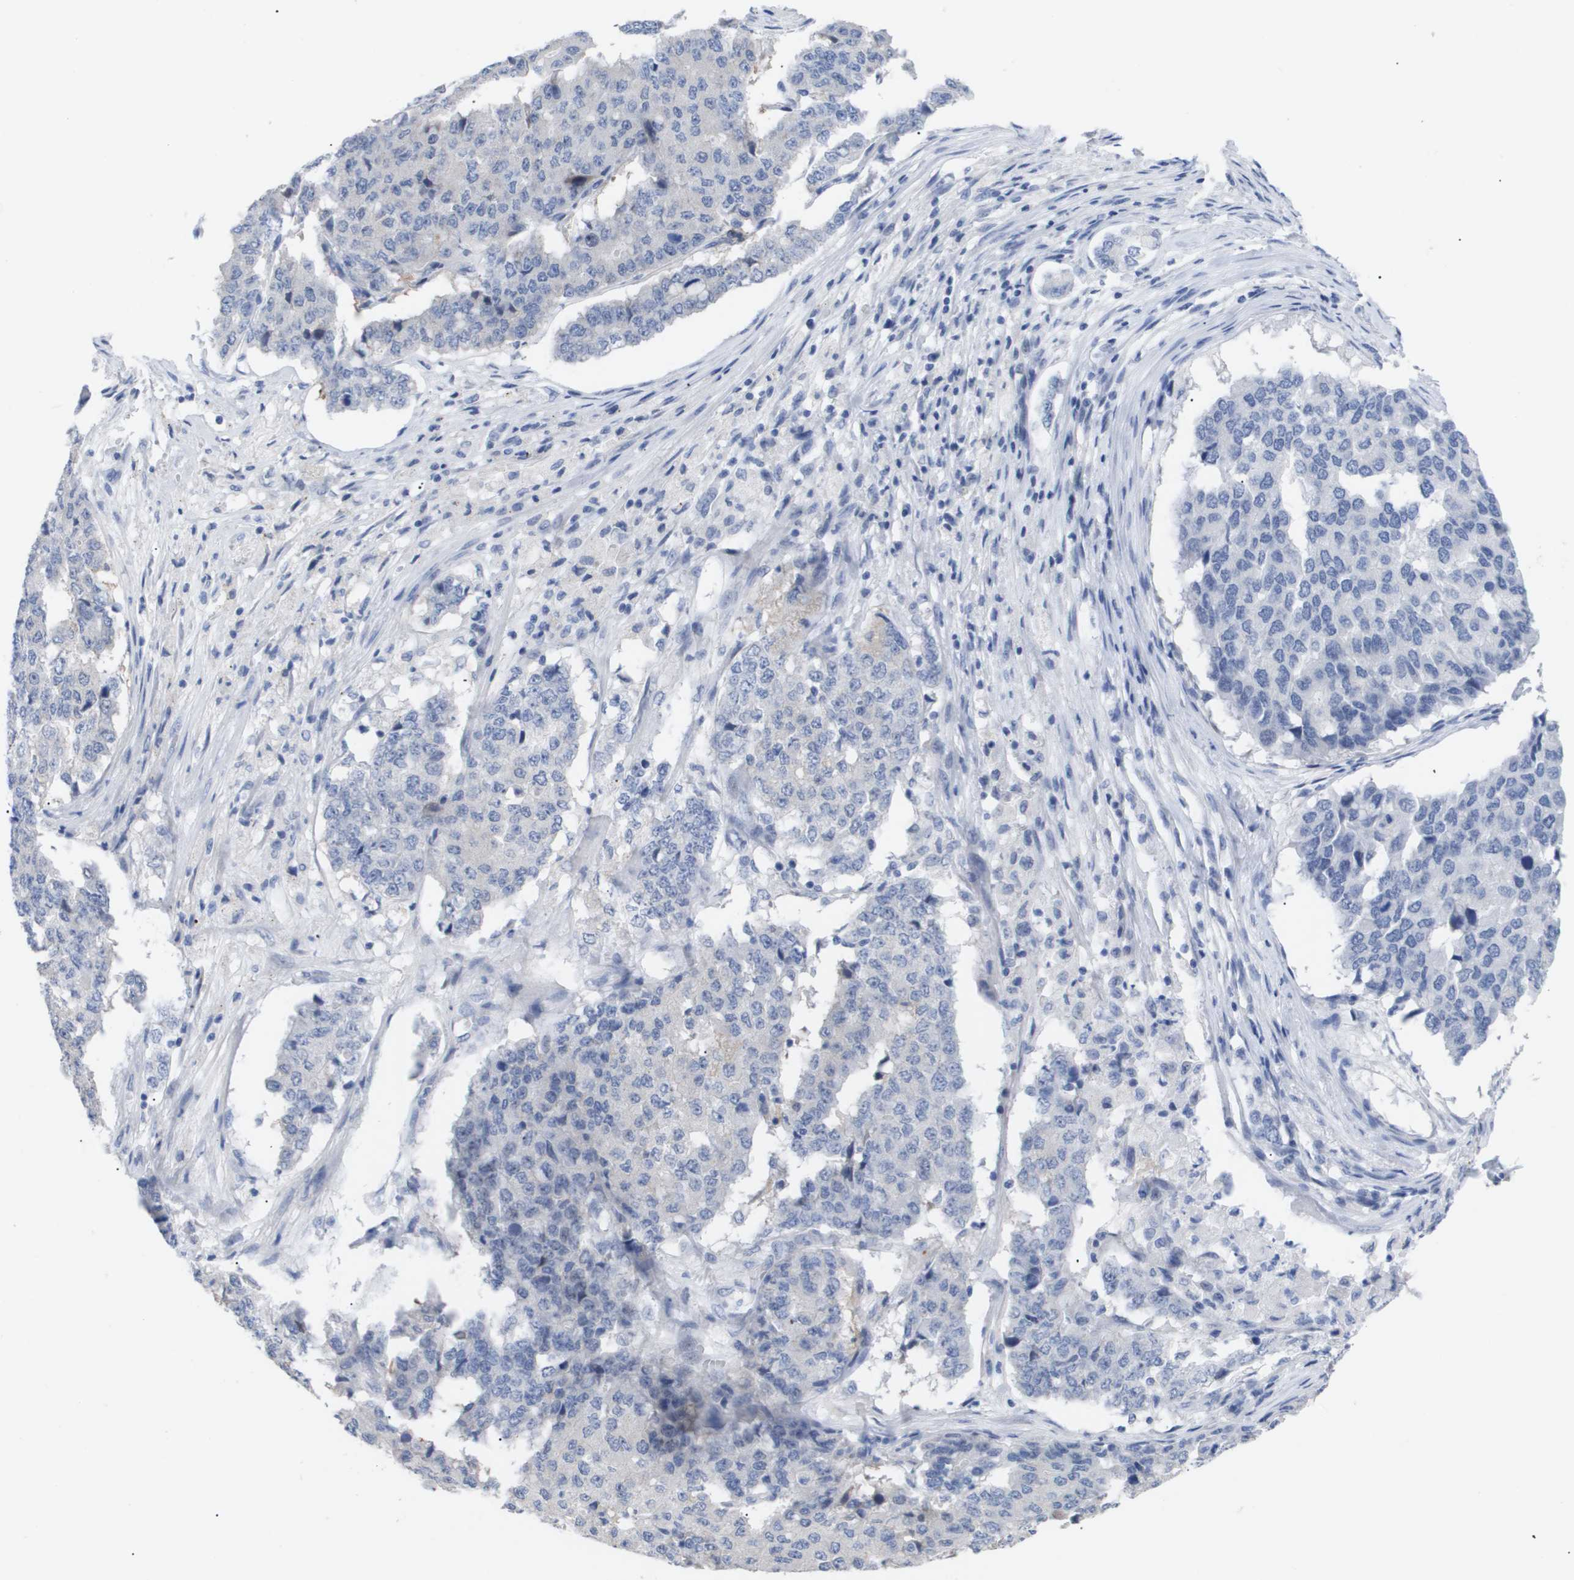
{"staining": {"intensity": "negative", "quantity": "none", "location": "none"}, "tissue": "pancreatic cancer", "cell_type": "Tumor cells", "image_type": "cancer", "snomed": [{"axis": "morphology", "description": "Adenocarcinoma, NOS"}, {"axis": "topography", "description": "Pancreas"}], "caption": "Immunohistochemistry of human pancreatic adenocarcinoma reveals no staining in tumor cells.", "gene": "CAV3", "patient": {"sex": "male", "age": 50}}